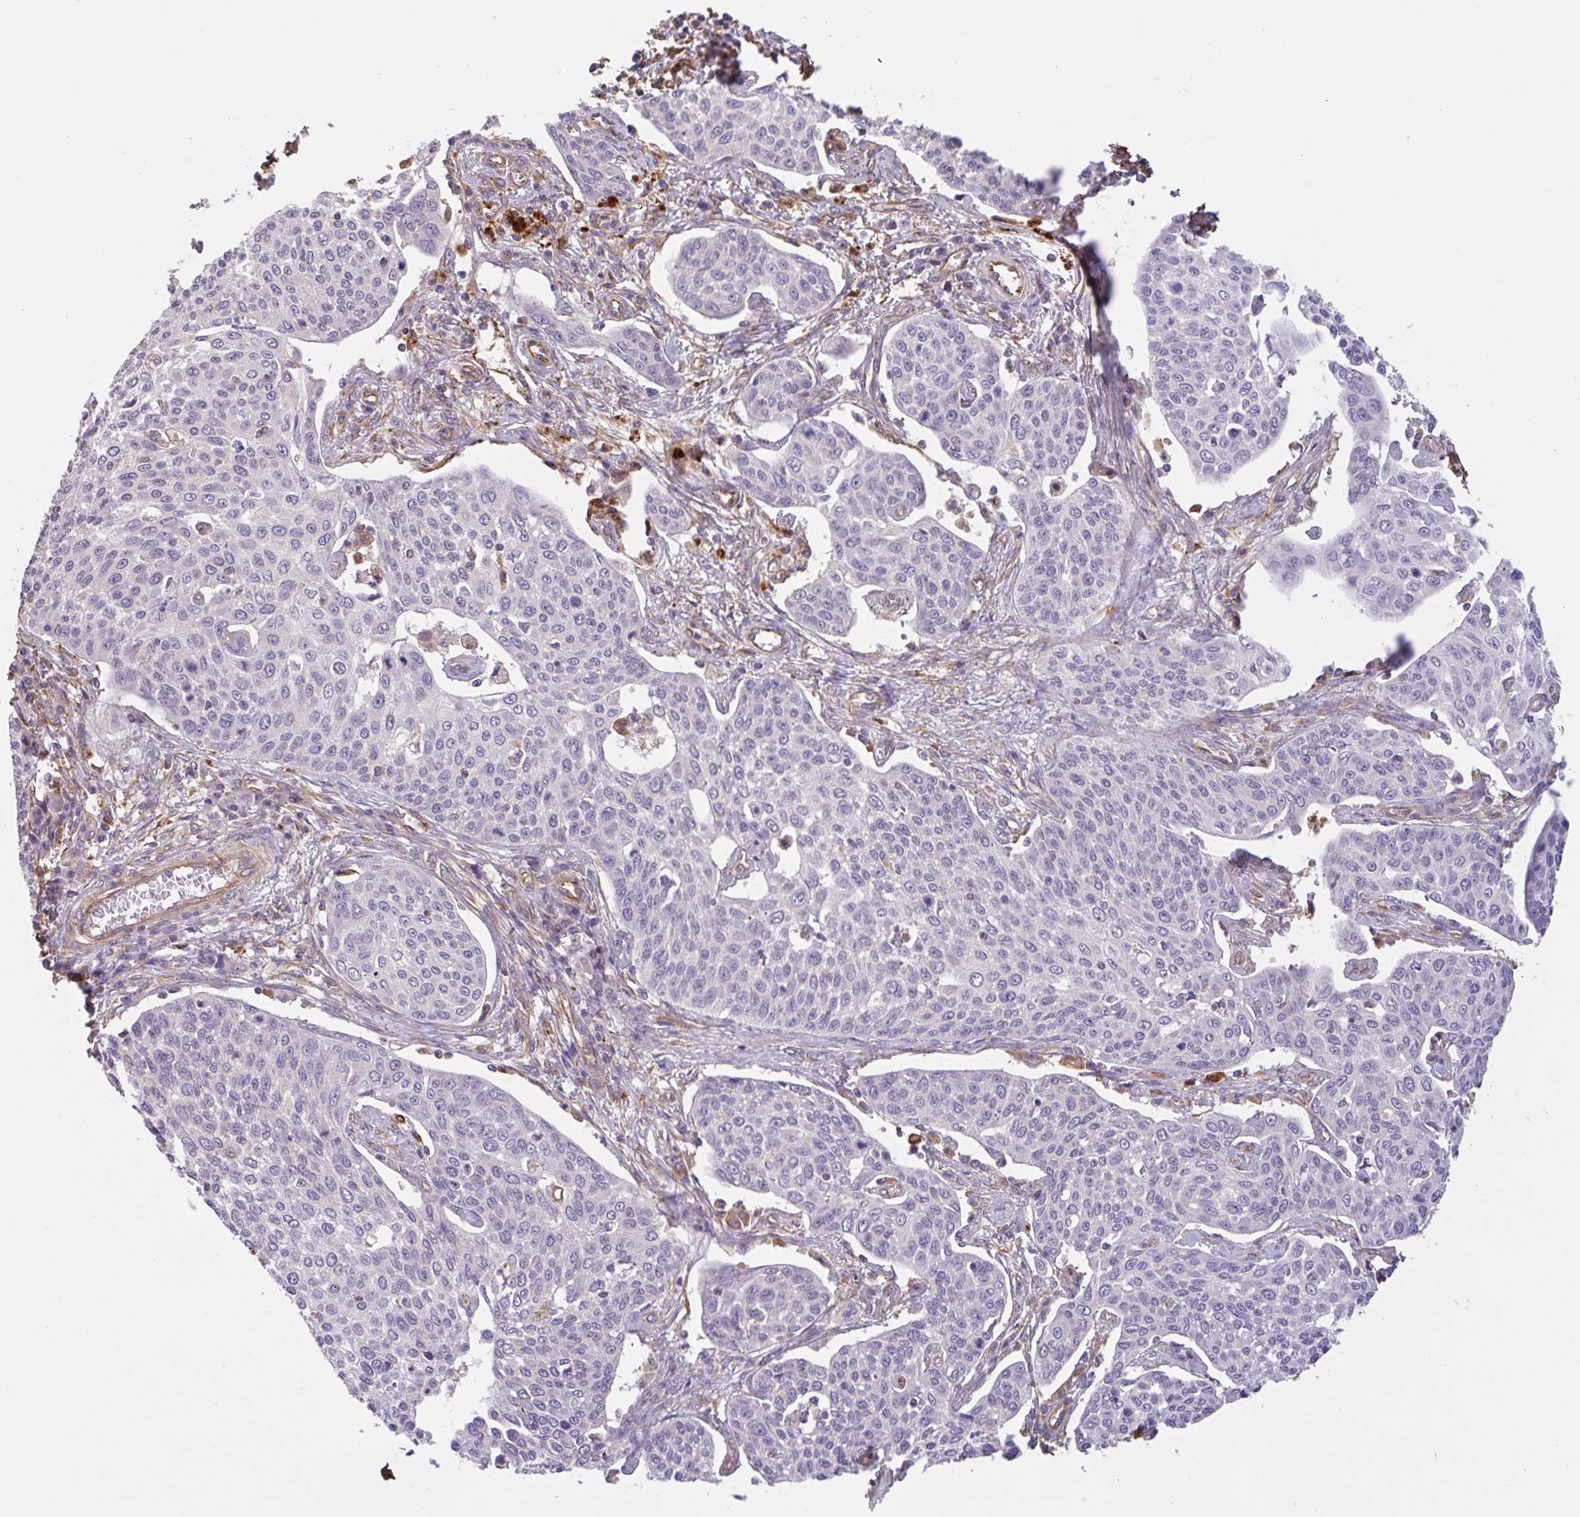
{"staining": {"intensity": "negative", "quantity": "none", "location": "none"}, "tissue": "cervical cancer", "cell_type": "Tumor cells", "image_type": "cancer", "snomed": [{"axis": "morphology", "description": "Squamous cell carcinoma, NOS"}, {"axis": "topography", "description": "Cervix"}], "caption": "Tumor cells are negative for brown protein staining in cervical squamous cell carcinoma. Nuclei are stained in blue.", "gene": "ZNF790", "patient": {"sex": "female", "age": 34}}